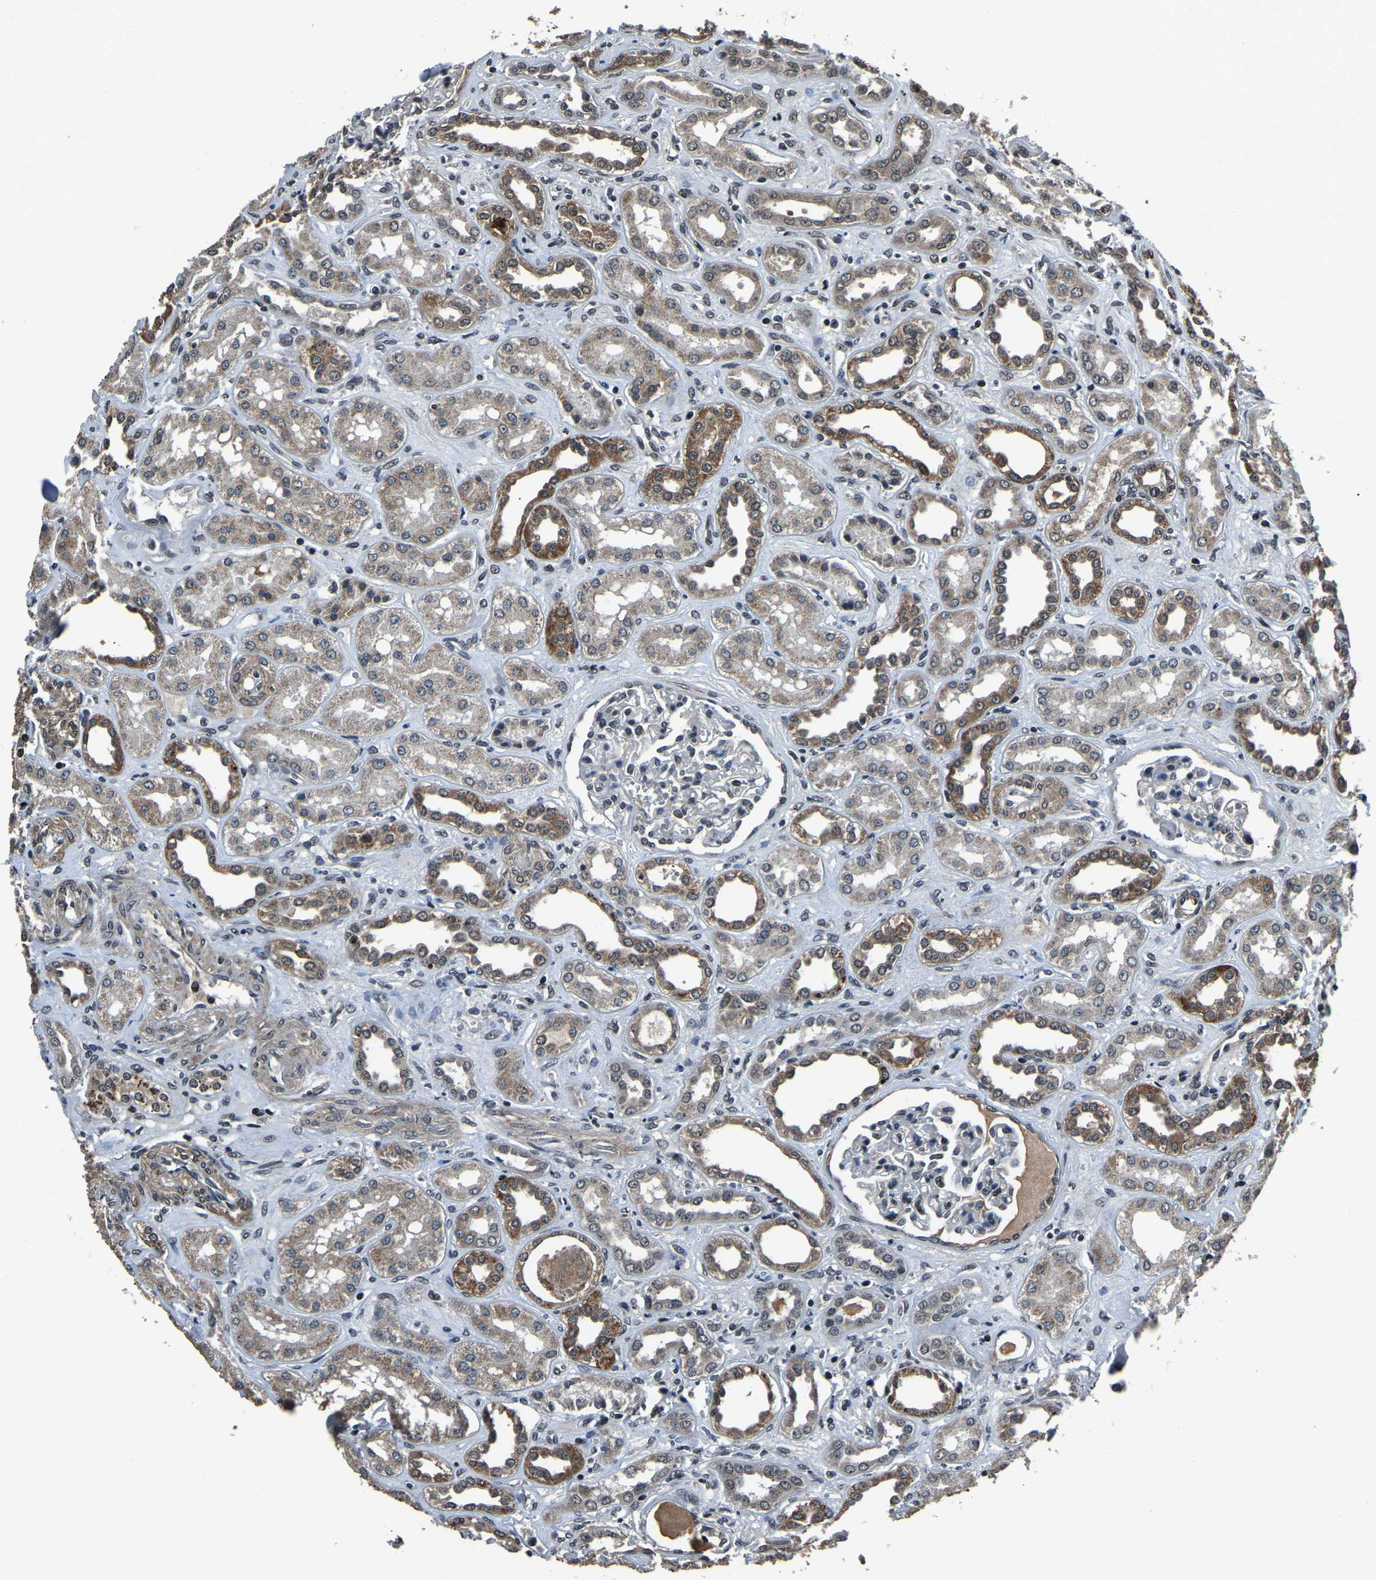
{"staining": {"intensity": "negative", "quantity": "none", "location": "none"}, "tissue": "kidney", "cell_type": "Cells in glomeruli", "image_type": "normal", "snomed": [{"axis": "morphology", "description": "Normal tissue, NOS"}, {"axis": "topography", "description": "Kidney"}], "caption": "This histopathology image is of benign kidney stained with IHC to label a protein in brown with the nuclei are counter-stained blue. There is no positivity in cells in glomeruli.", "gene": "ANKIB1", "patient": {"sex": "male", "age": 59}}